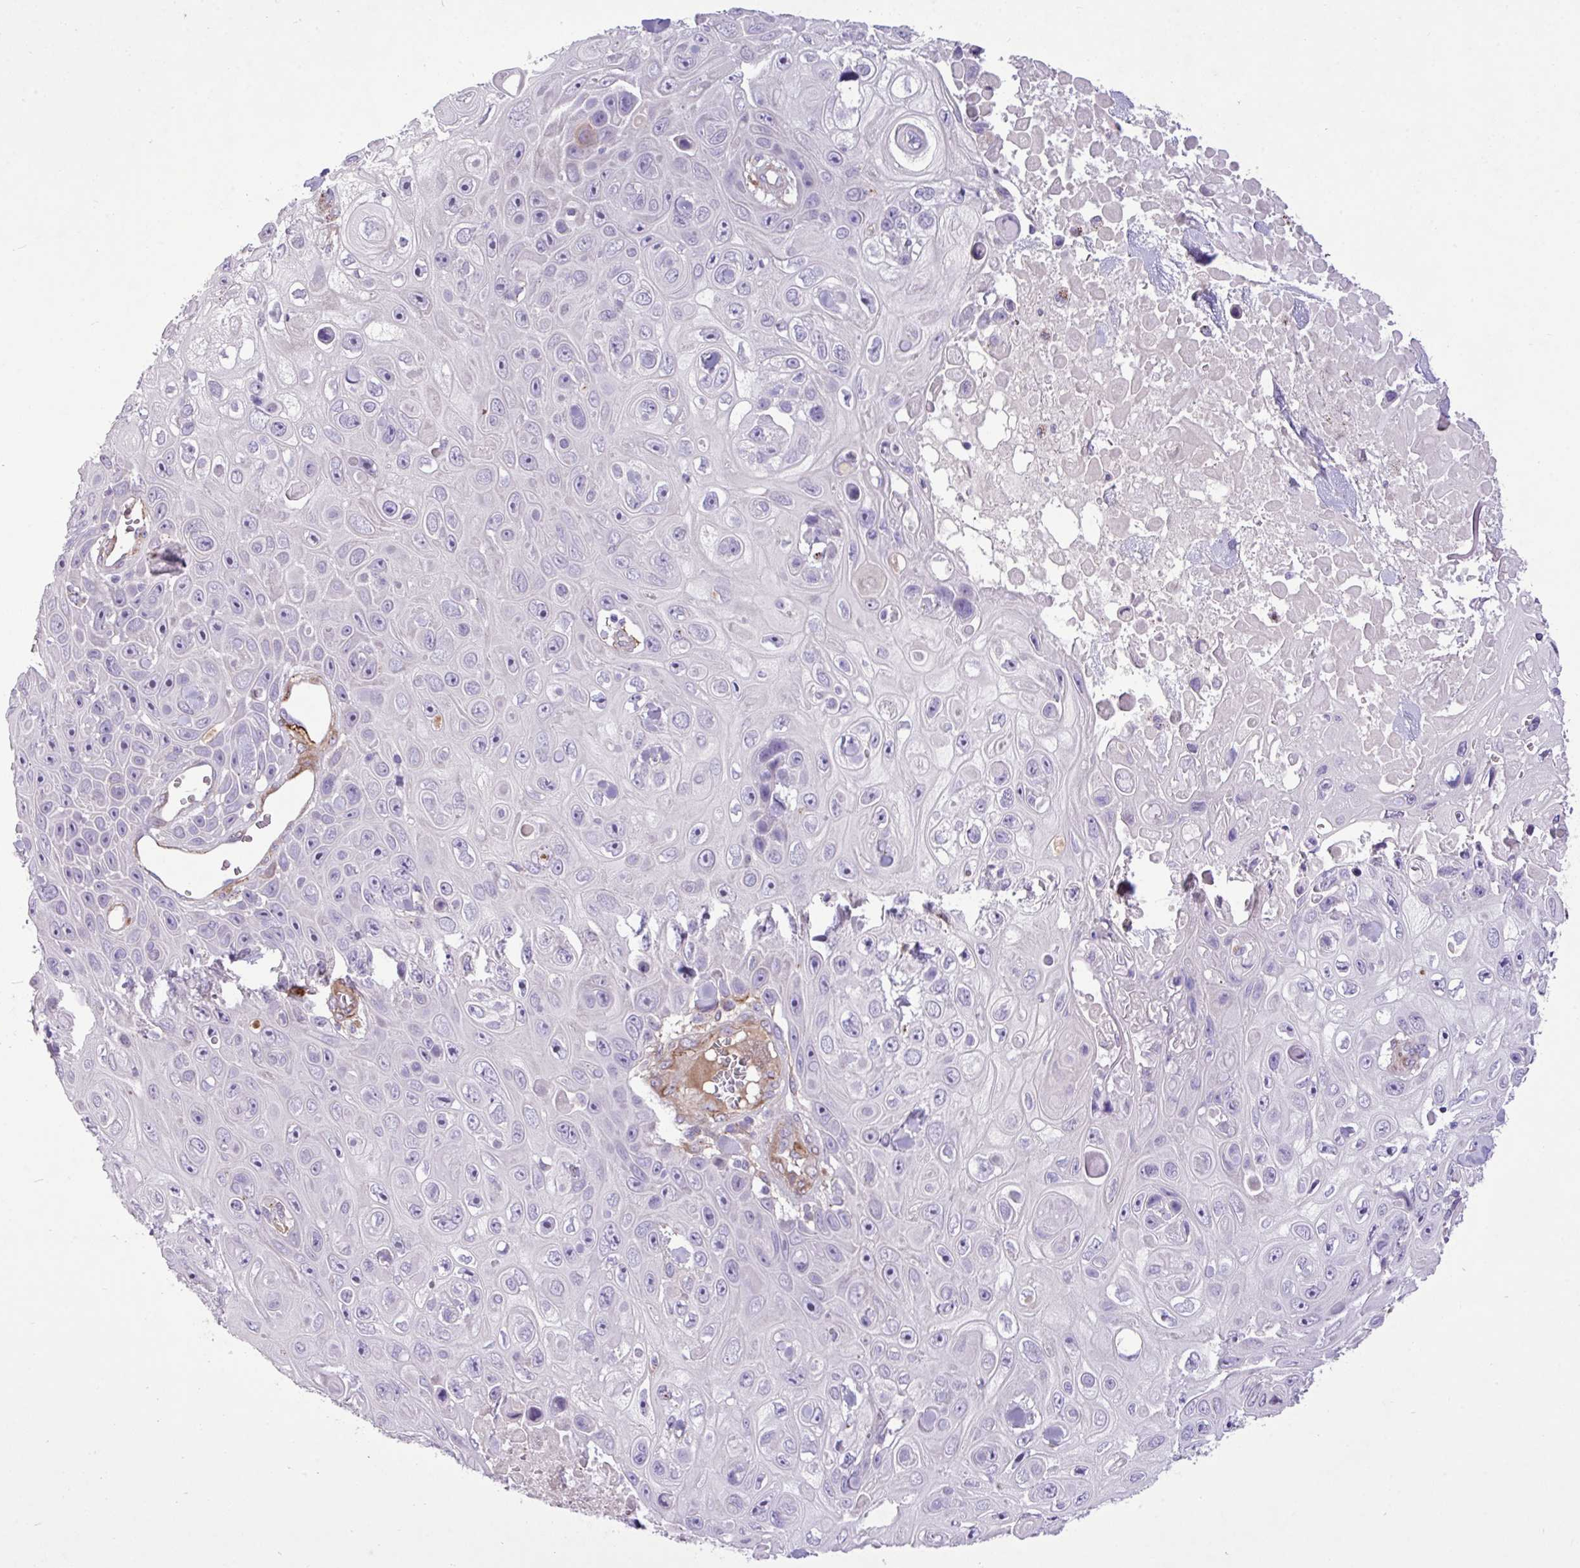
{"staining": {"intensity": "negative", "quantity": "none", "location": "none"}, "tissue": "skin cancer", "cell_type": "Tumor cells", "image_type": "cancer", "snomed": [{"axis": "morphology", "description": "Squamous cell carcinoma, NOS"}, {"axis": "topography", "description": "Skin"}], "caption": "Human skin cancer stained for a protein using immunohistochemistry (IHC) displays no expression in tumor cells.", "gene": "CD248", "patient": {"sex": "male", "age": 82}}